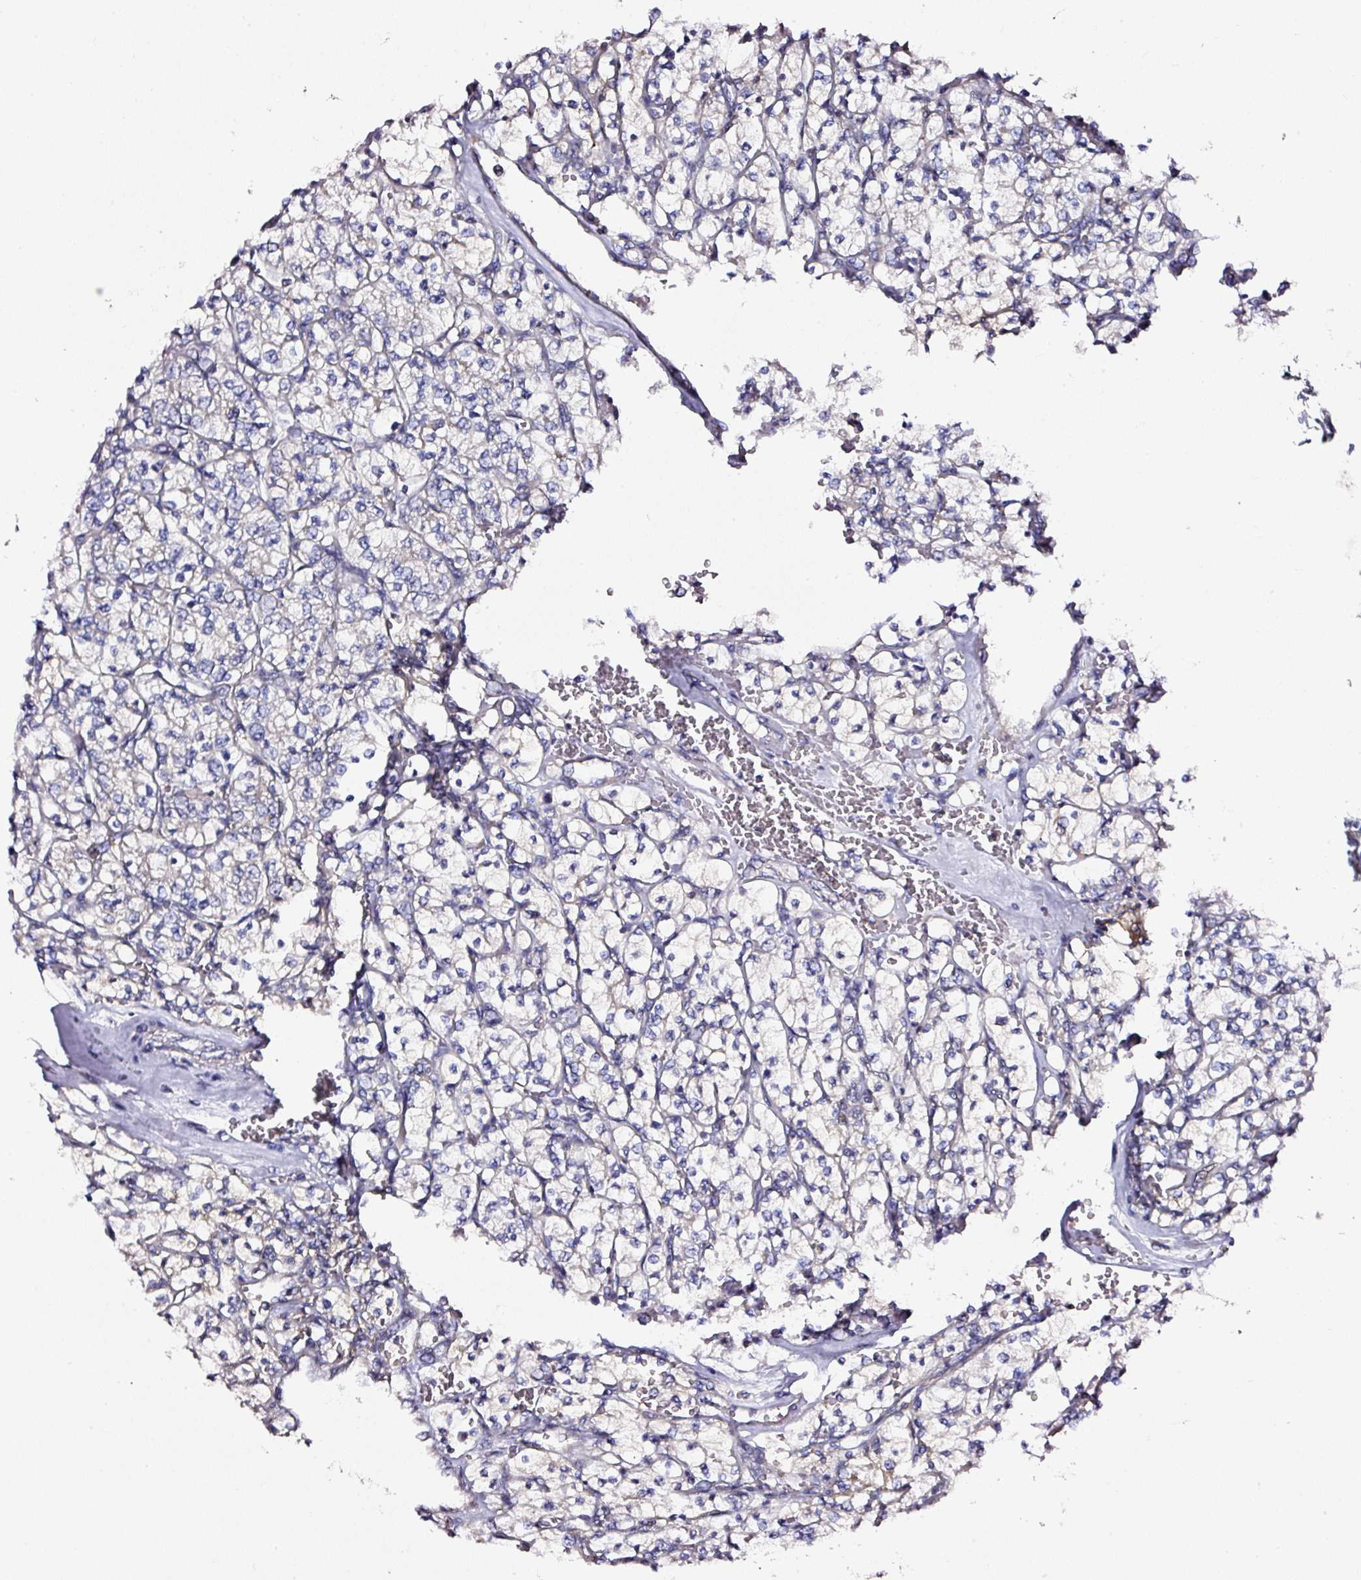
{"staining": {"intensity": "negative", "quantity": "none", "location": "none"}, "tissue": "renal cancer", "cell_type": "Tumor cells", "image_type": "cancer", "snomed": [{"axis": "morphology", "description": "Adenocarcinoma, NOS"}, {"axis": "topography", "description": "Kidney"}], "caption": "IHC photomicrograph of neoplastic tissue: adenocarcinoma (renal) stained with DAB (3,3'-diaminobenzidine) displays no significant protein positivity in tumor cells.", "gene": "CD47", "patient": {"sex": "female", "age": 64}}